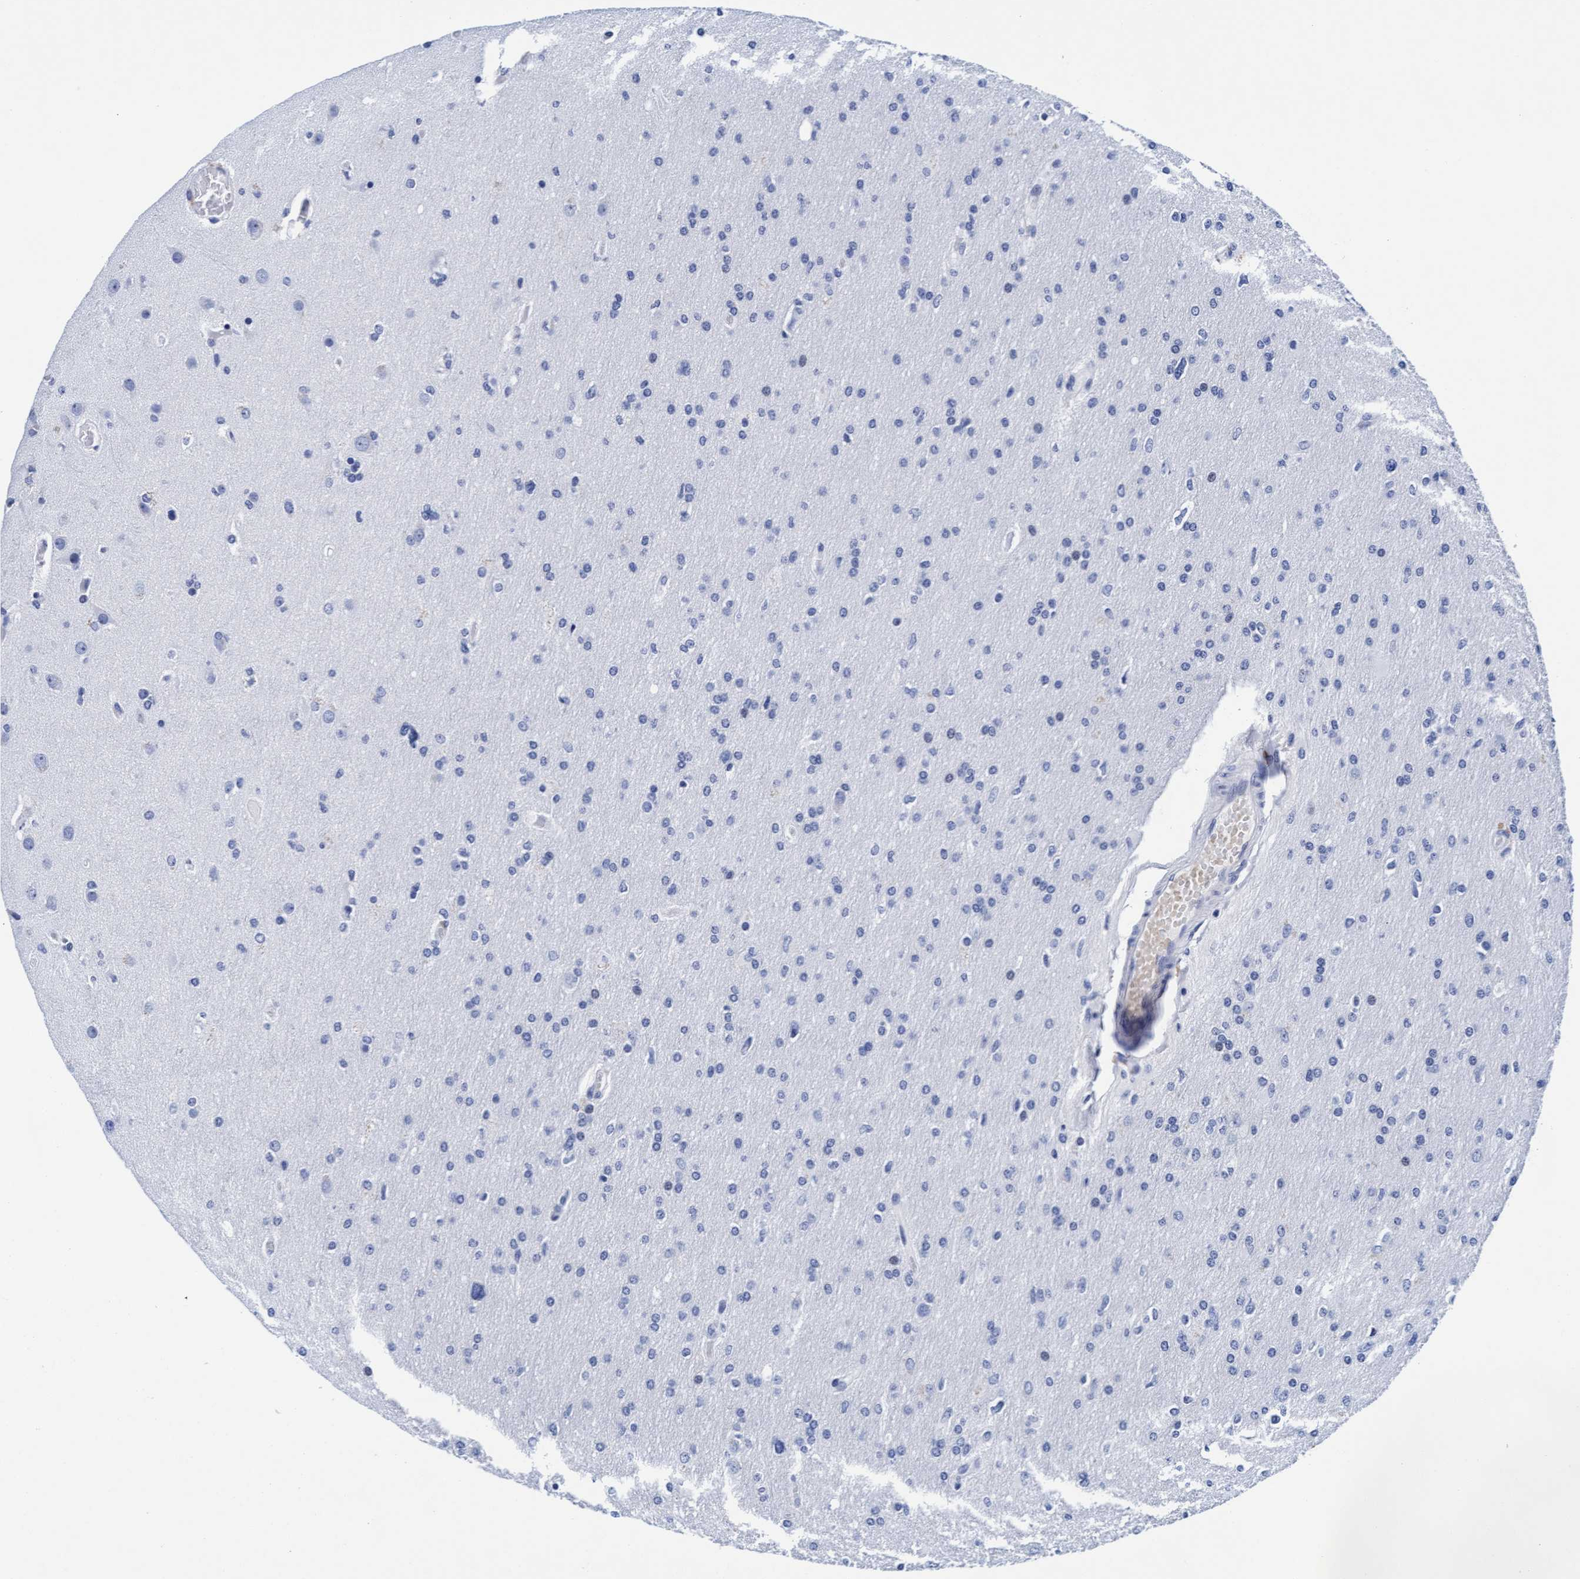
{"staining": {"intensity": "negative", "quantity": "none", "location": "none"}, "tissue": "glioma", "cell_type": "Tumor cells", "image_type": "cancer", "snomed": [{"axis": "morphology", "description": "Glioma, malignant, High grade"}, {"axis": "topography", "description": "Cerebral cortex"}], "caption": "Protein analysis of glioma demonstrates no significant expression in tumor cells.", "gene": "ARSG", "patient": {"sex": "female", "age": 36}}